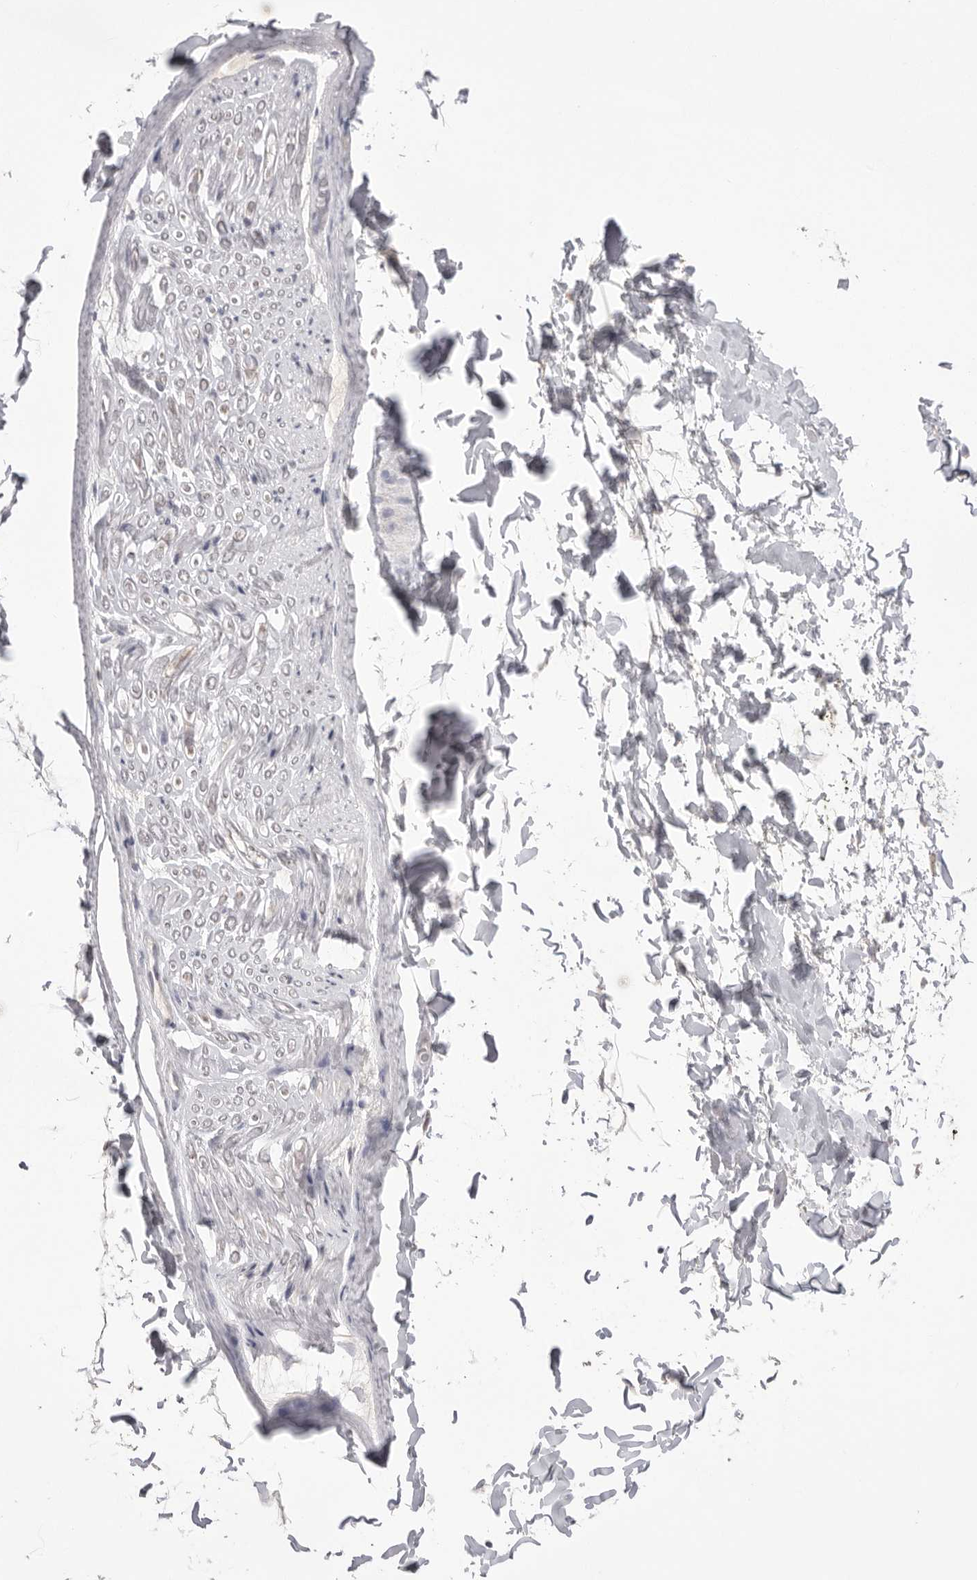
{"staining": {"intensity": "negative", "quantity": "none", "location": "none"}, "tissue": "adipose tissue", "cell_type": "Adipocytes", "image_type": "normal", "snomed": [{"axis": "morphology", "description": "Normal tissue, NOS"}, {"axis": "topography", "description": "Adipose tissue"}, {"axis": "topography", "description": "Vascular tissue"}, {"axis": "topography", "description": "Peripheral nerve tissue"}], "caption": "IHC of benign human adipose tissue demonstrates no positivity in adipocytes.", "gene": "VDAC3", "patient": {"sex": "male", "age": 25}}